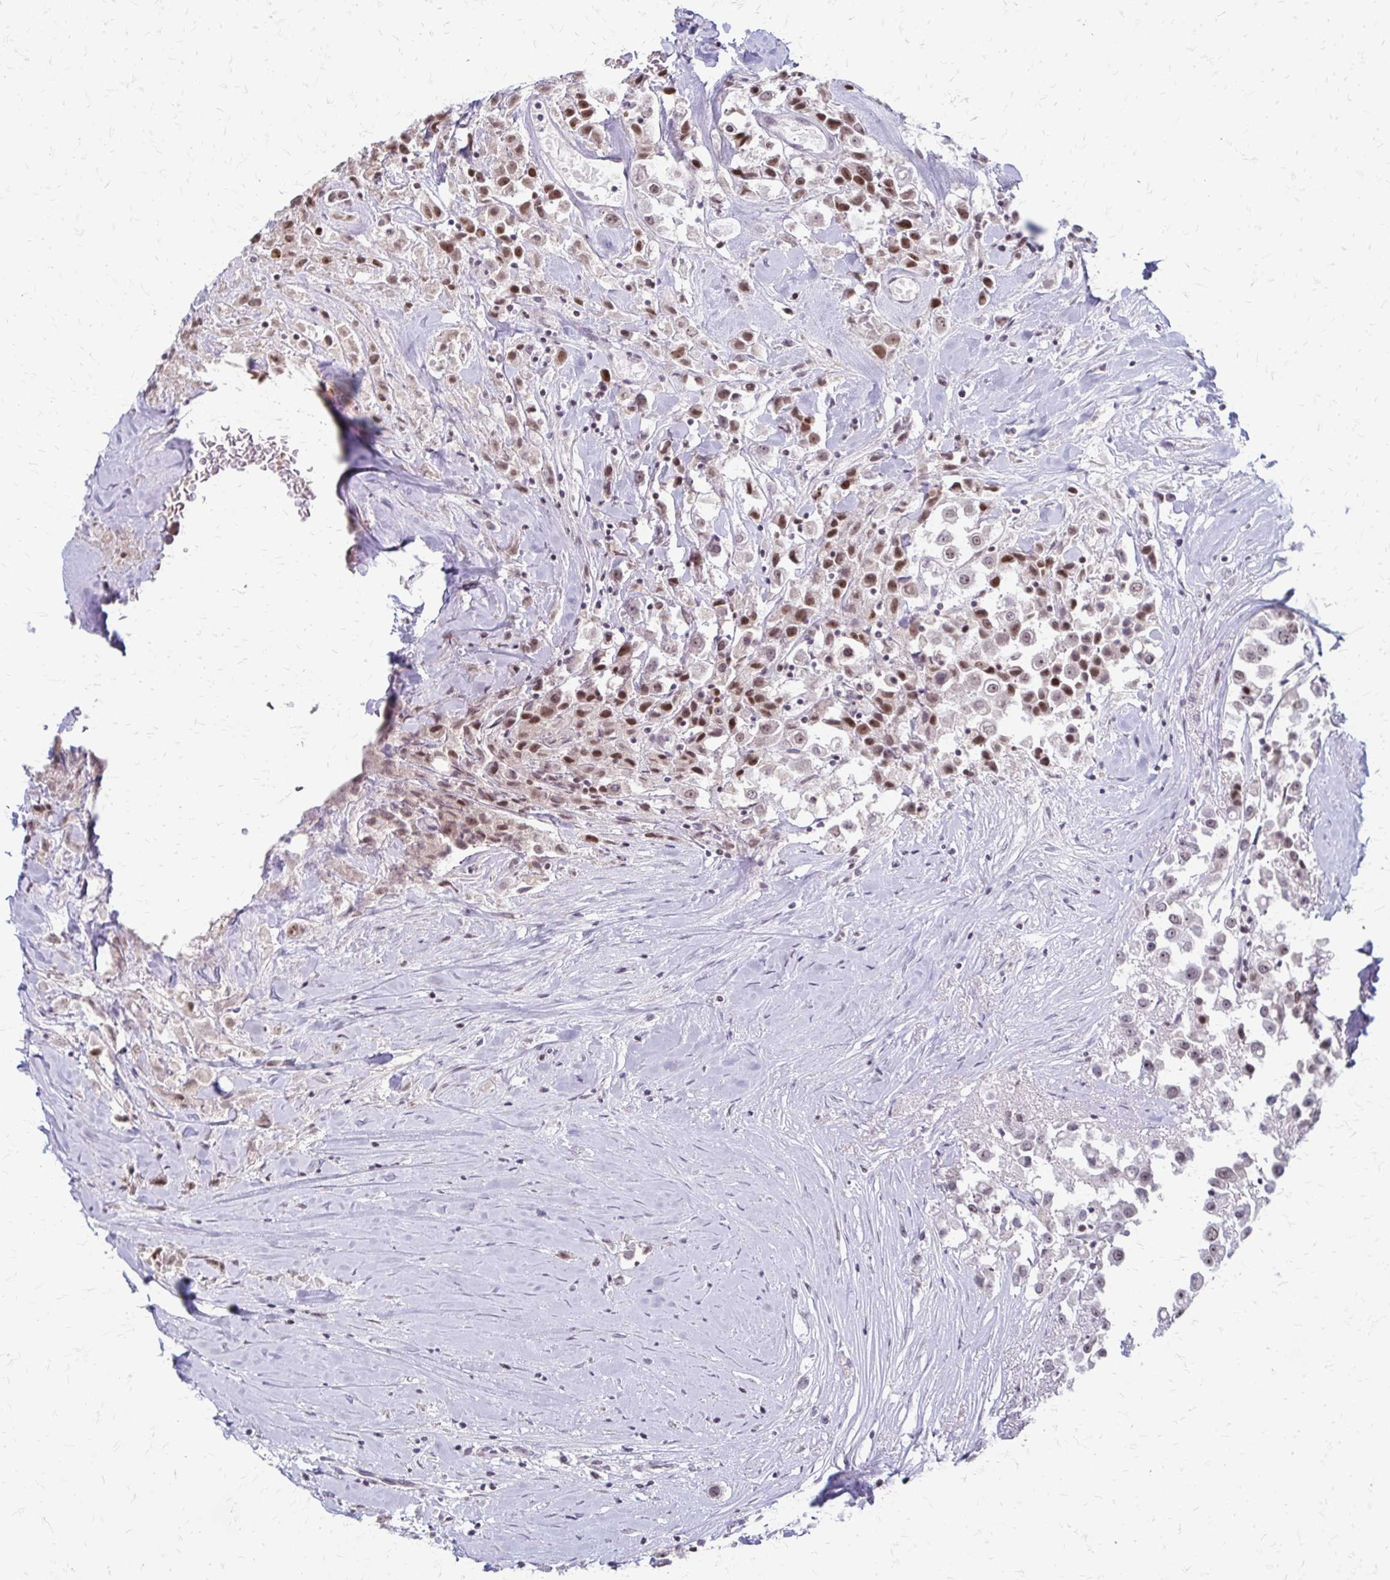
{"staining": {"intensity": "moderate", "quantity": ">75%", "location": "nuclear"}, "tissue": "breast cancer", "cell_type": "Tumor cells", "image_type": "cancer", "snomed": [{"axis": "morphology", "description": "Duct carcinoma"}, {"axis": "topography", "description": "Breast"}], "caption": "Immunohistochemistry of breast cancer (intraductal carcinoma) displays medium levels of moderate nuclear positivity in approximately >75% of tumor cells.", "gene": "EED", "patient": {"sex": "female", "age": 61}}